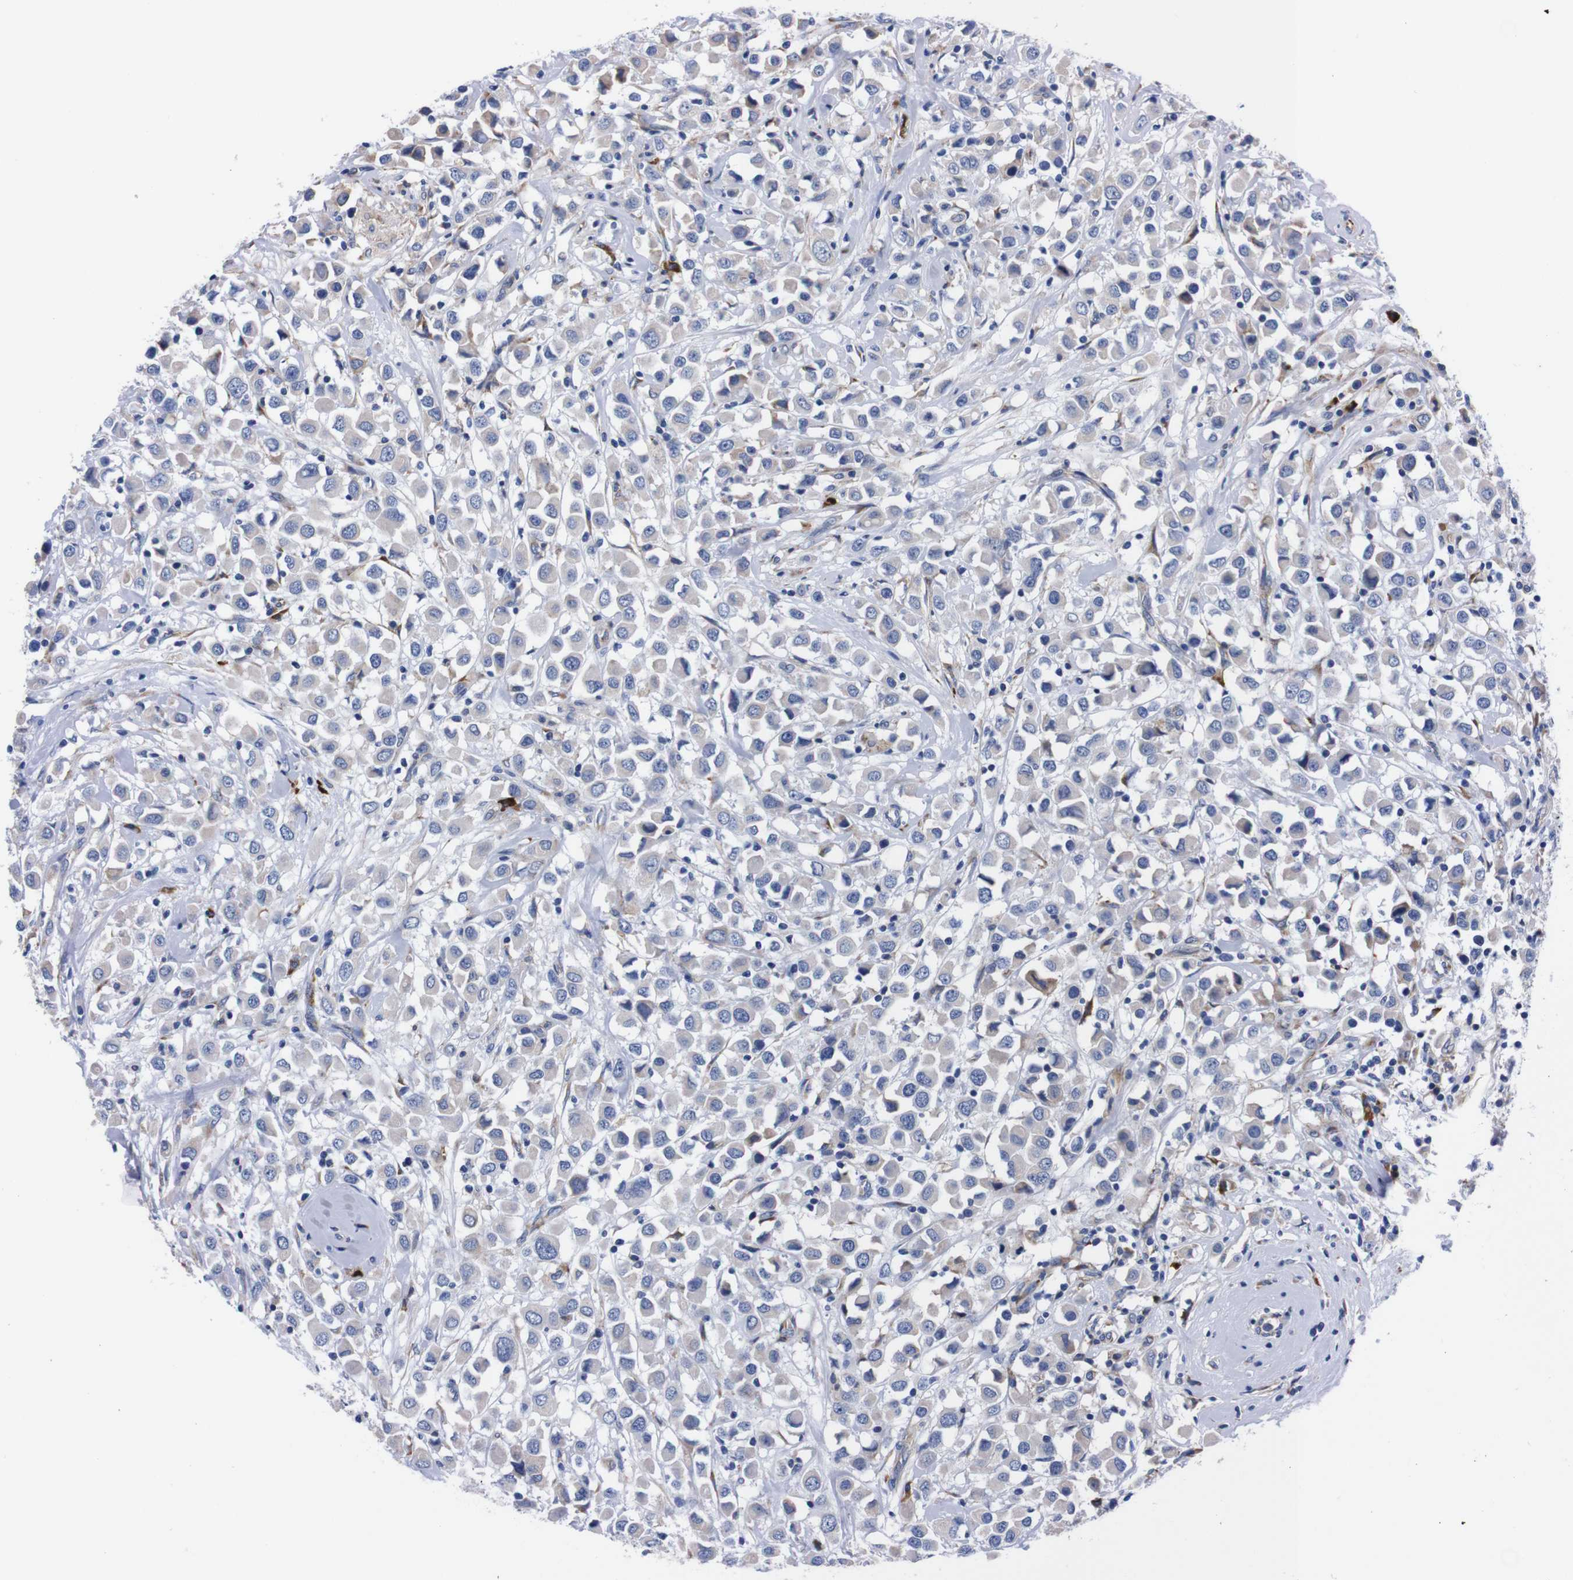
{"staining": {"intensity": "weak", "quantity": "<25%", "location": "cytoplasmic/membranous"}, "tissue": "breast cancer", "cell_type": "Tumor cells", "image_type": "cancer", "snomed": [{"axis": "morphology", "description": "Duct carcinoma"}, {"axis": "topography", "description": "Breast"}], "caption": "This histopathology image is of breast intraductal carcinoma stained with IHC to label a protein in brown with the nuclei are counter-stained blue. There is no staining in tumor cells.", "gene": "NEBL", "patient": {"sex": "female", "age": 61}}